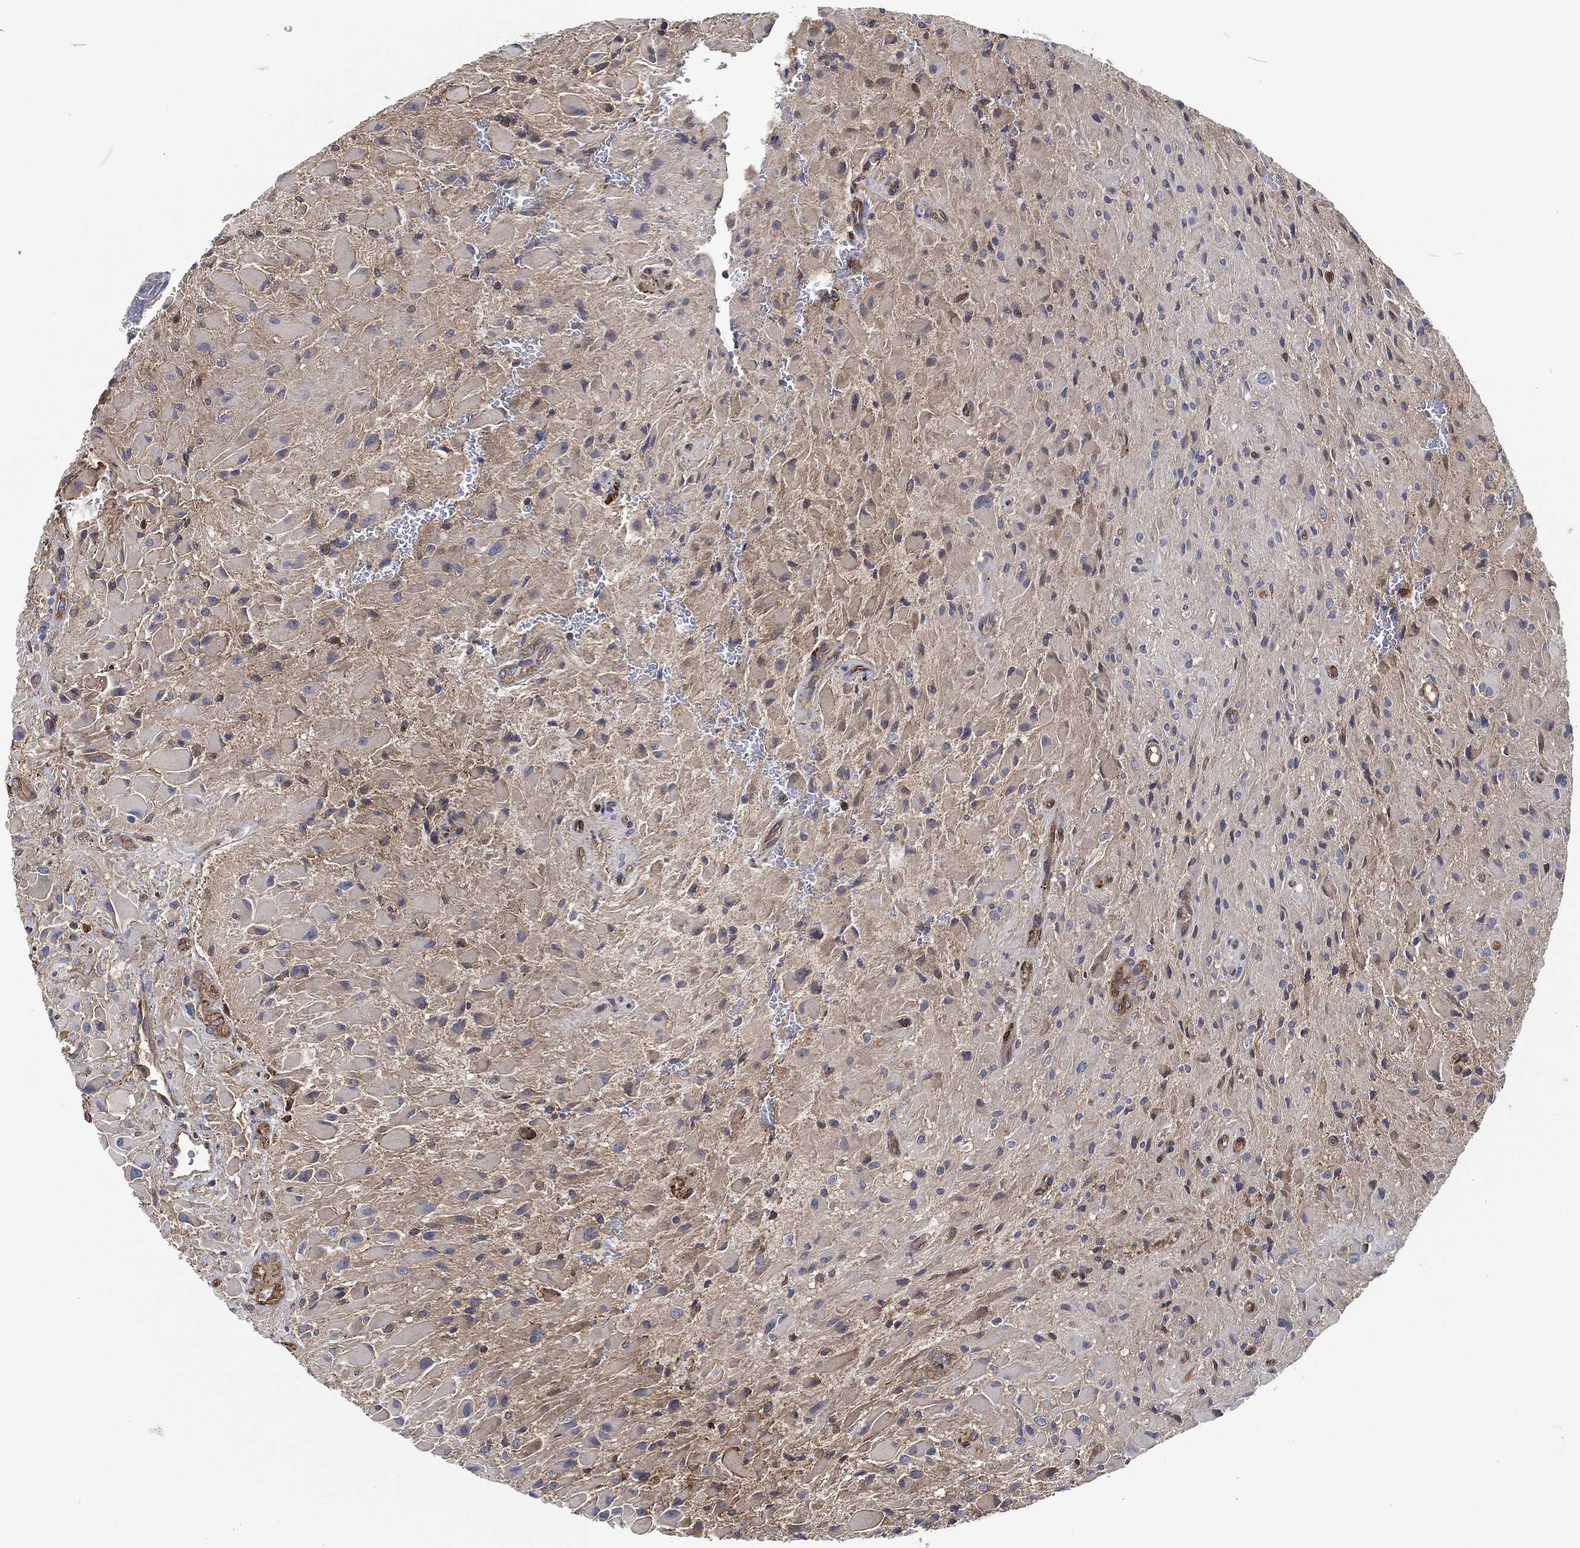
{"staining": {"intensity": "negative", "quantity": "none", "location": "none"}, "tissue": "glioma", "cell_type": "Tumor cells", "image_type": "cancer", "snomed": [{"axis": "morphology", "description": "Glioma, malignant, High grade"}, {"axis": "topography", "description": "Cerebral cortex"}], "caption": "An immunohistochemistry photomicrograph of glioma is shown. There is no staining in tumor cells of glioma. (Stains: DAB immunohistochemistry with hematoxylin counter stain, Microscopy: brightfield microscopy at high magnification).", "gene": "LGALS9", "patient": {"sex": "male", "age": 35}}